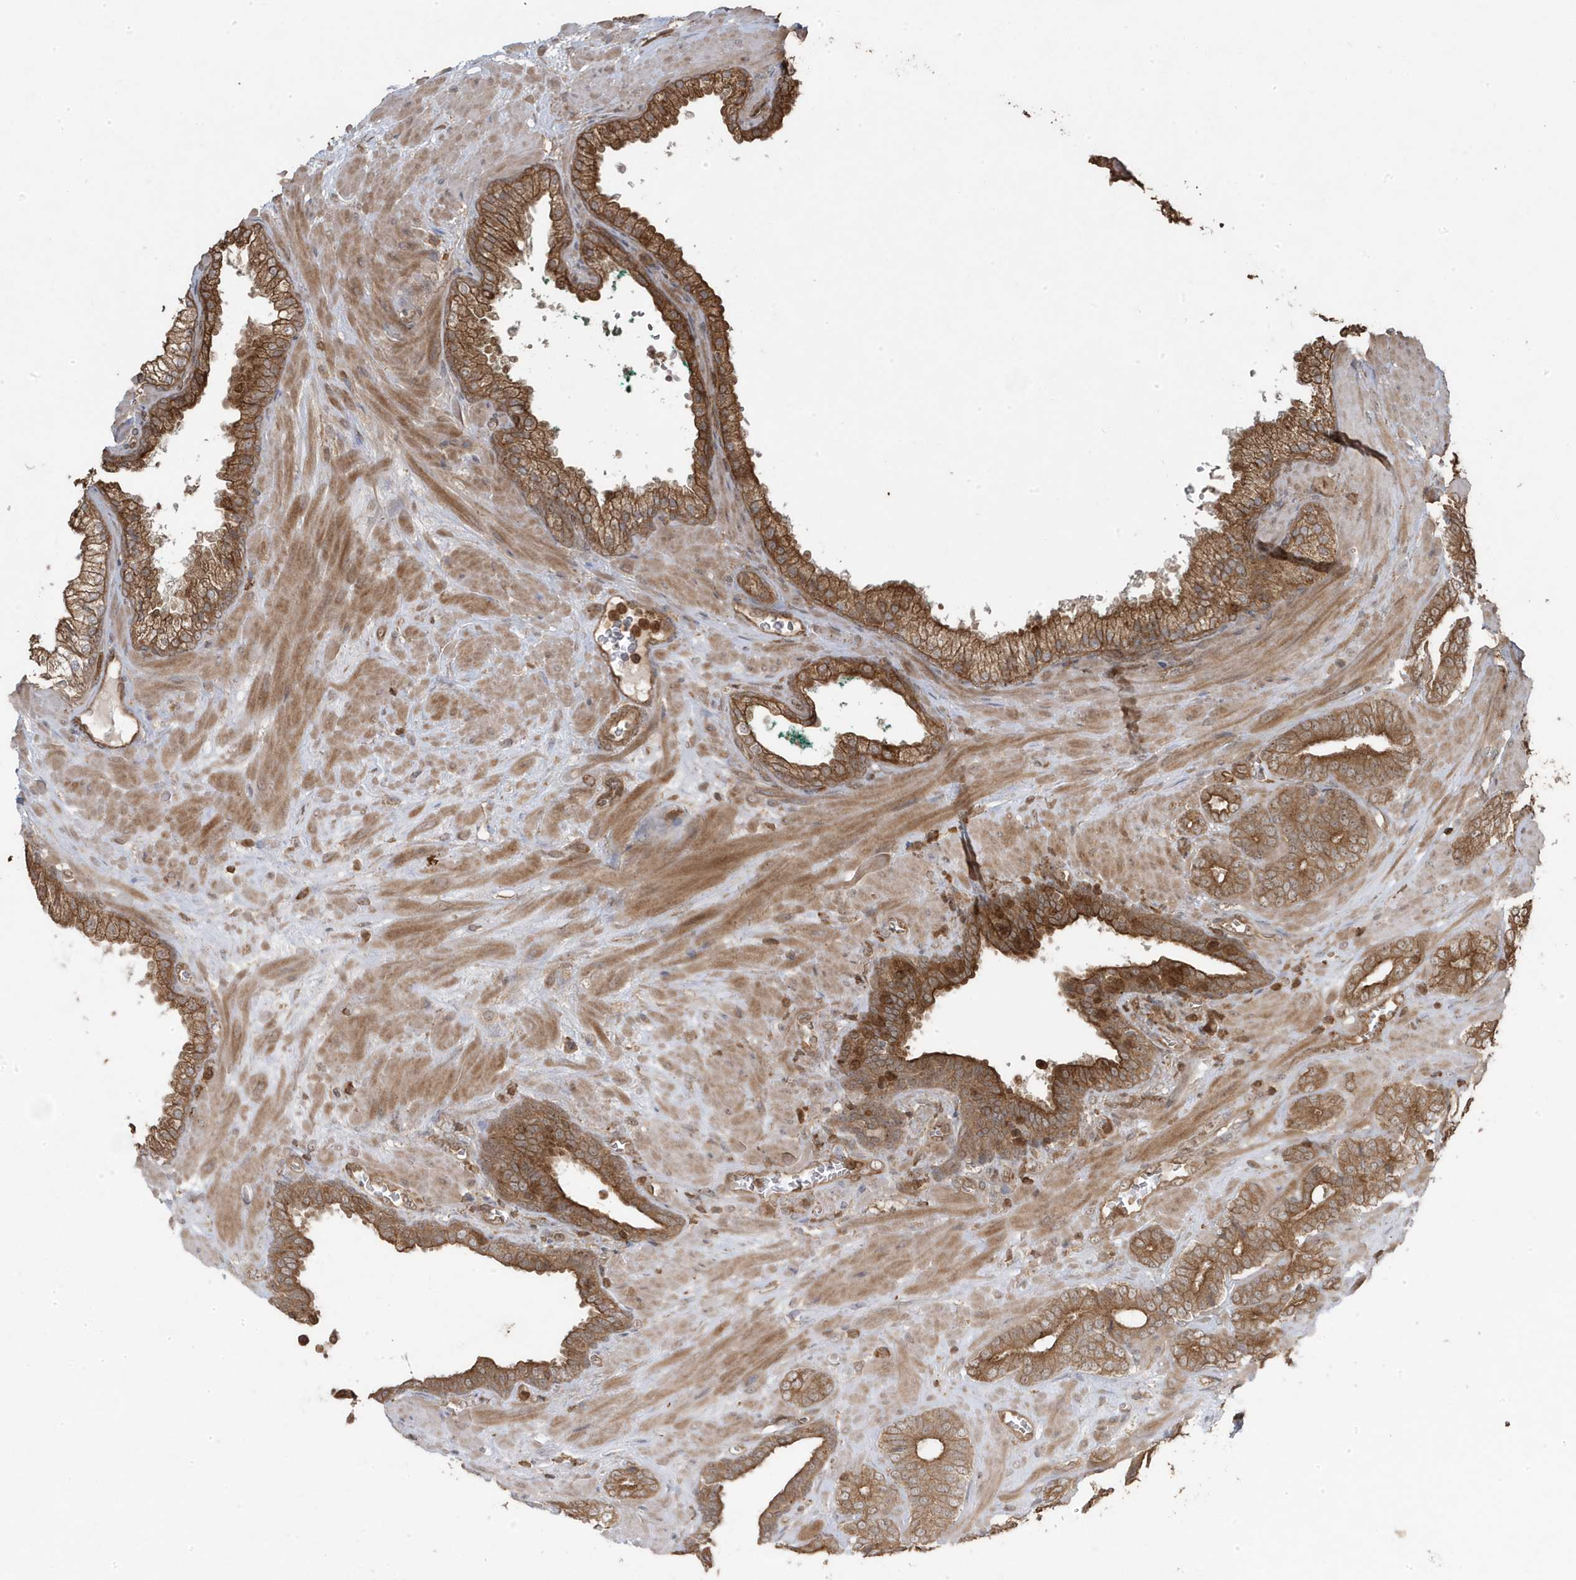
{"staining": {"intensity": "moderate", "quantity": ">75%", "location": "cytoplasmic/membranous"}, "tissue": "prostate cancer", "cell_type": "Tumor cells", "image_type": "cancer", "snomed": [{"axis": "morphology", "description": "Adenocarcinoma, Low grade"}, {"axis": "topography", "description": "Prostate"}], "caption": "Protein analysis of prostate cancer tissue displays moderate cytoplasmic/membranous positivity in about >75% of tumor cells. (Stains: DAB in brown, nuclei in blue, Microscopy: brightfield microscopy at high magnification).", "gene": "ASAP1", "patient": {"sex": "male", "age": 63}}